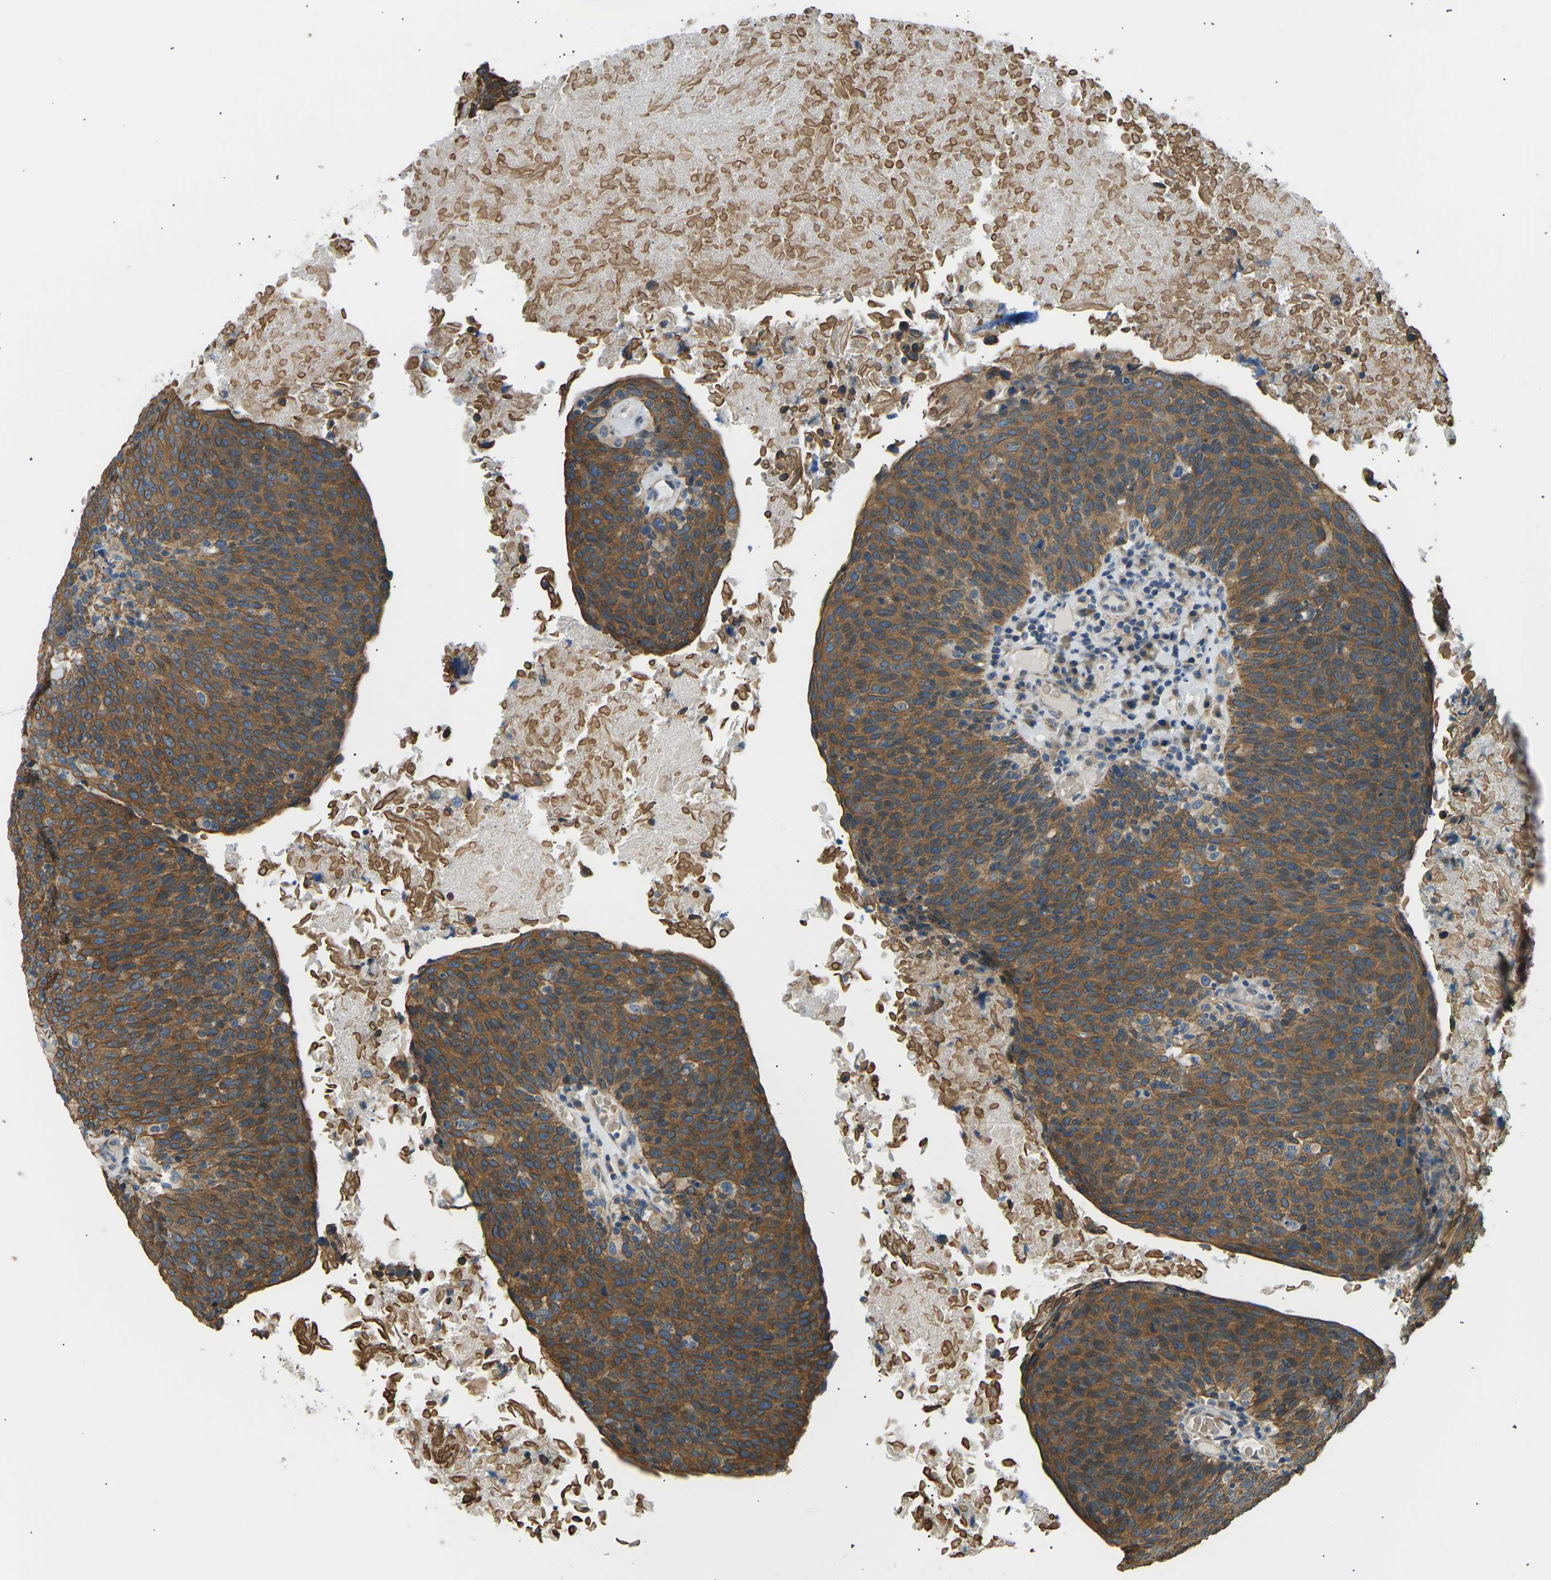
{"staining": {"intensity": "strong", "quantity": ">75%", "location": "cytoplasmic/membranous"}, "tissue": "head and neck cancer", "cell_type": "Tumor cells", "image_type": "cancer", "snomed": [{"axis": "morphology", "description": "Squamous cell carcinoma, NOS"}, {"axis": "morphology", "description": "Squamous cell carcinoma, metastatic, NOS"}, {"axis": "topography", "description": "Lymph node"}, {"axis": "topography", "description": "Head-Neck"}], "caption": "Immunohistochemistry of metastatic squamous cell carcinoma (head and neck) demonstrates high levels of strong cytoplasmic/membranous positivity in approximately >75% of tumor cells. (Brightfield microscopy of DAB IHC at high magnification).", "gene": "TBC1D8", "patient": {"sex": "male", "age": 62}}